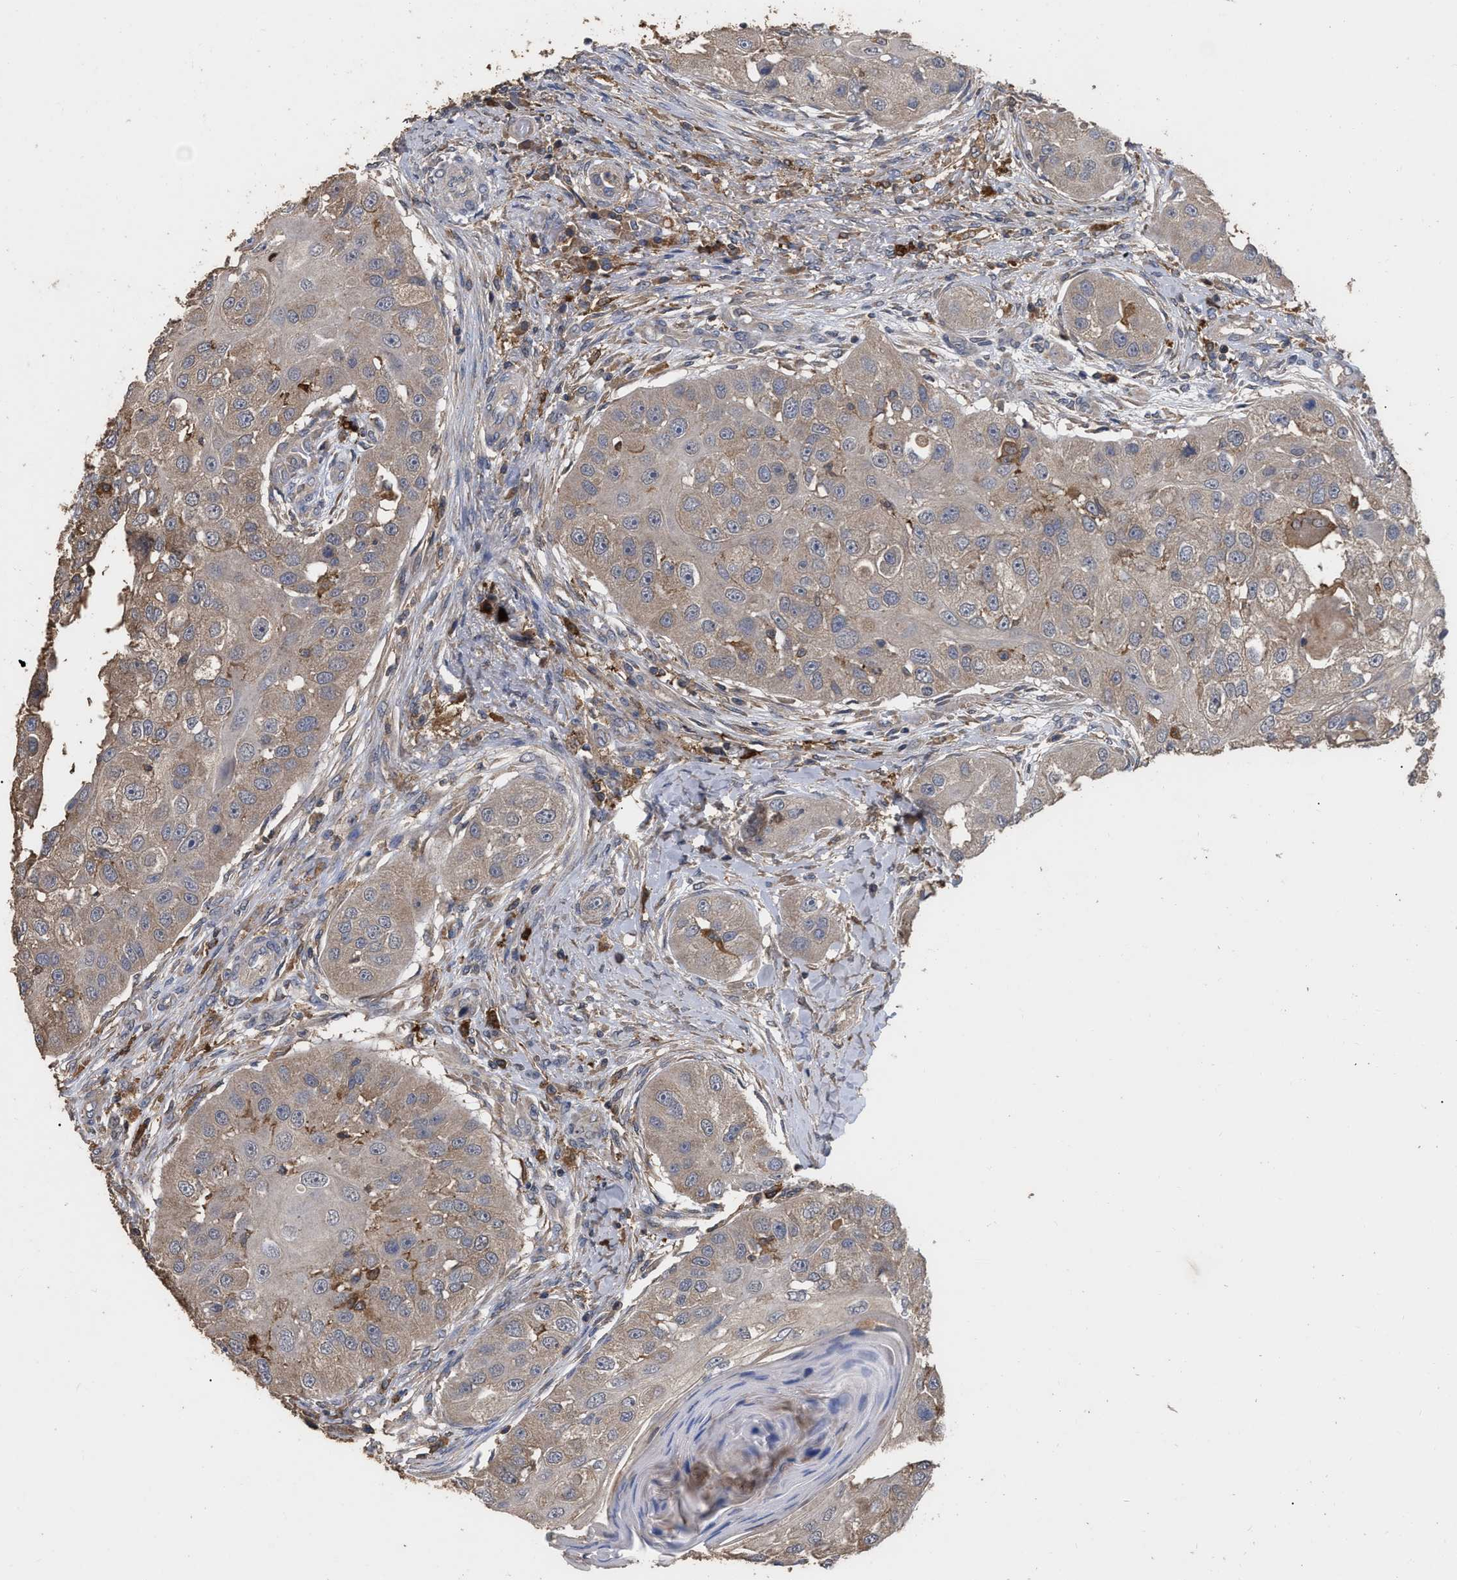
{"staining": {"intensity": "weak", "quantity": ">75%", "location": "cytoplasmic/membranous"}, "tissue": "head and neck cancer", "cell_type": "Tumor cells", "image_type": "cancer", "snomed": [{"axis": "morphology", "description": "Normal tissue, NOS"}, {"axis": "morphology", "description": "Squamous cell carcinoma, NOS"}, {"axis": "topography", "description": "Skeletal muscle"}, {"axis": "topography", "description": "Head-Neck"}], "caption": "Tumor cells display low levels of weak cytoplasmic/membranous staining in about >75% of cells in human head and neck cancer (squamous cell carcinoma).", "gene": "GPR179", "patient": {"sex": "male", "age": 51}}